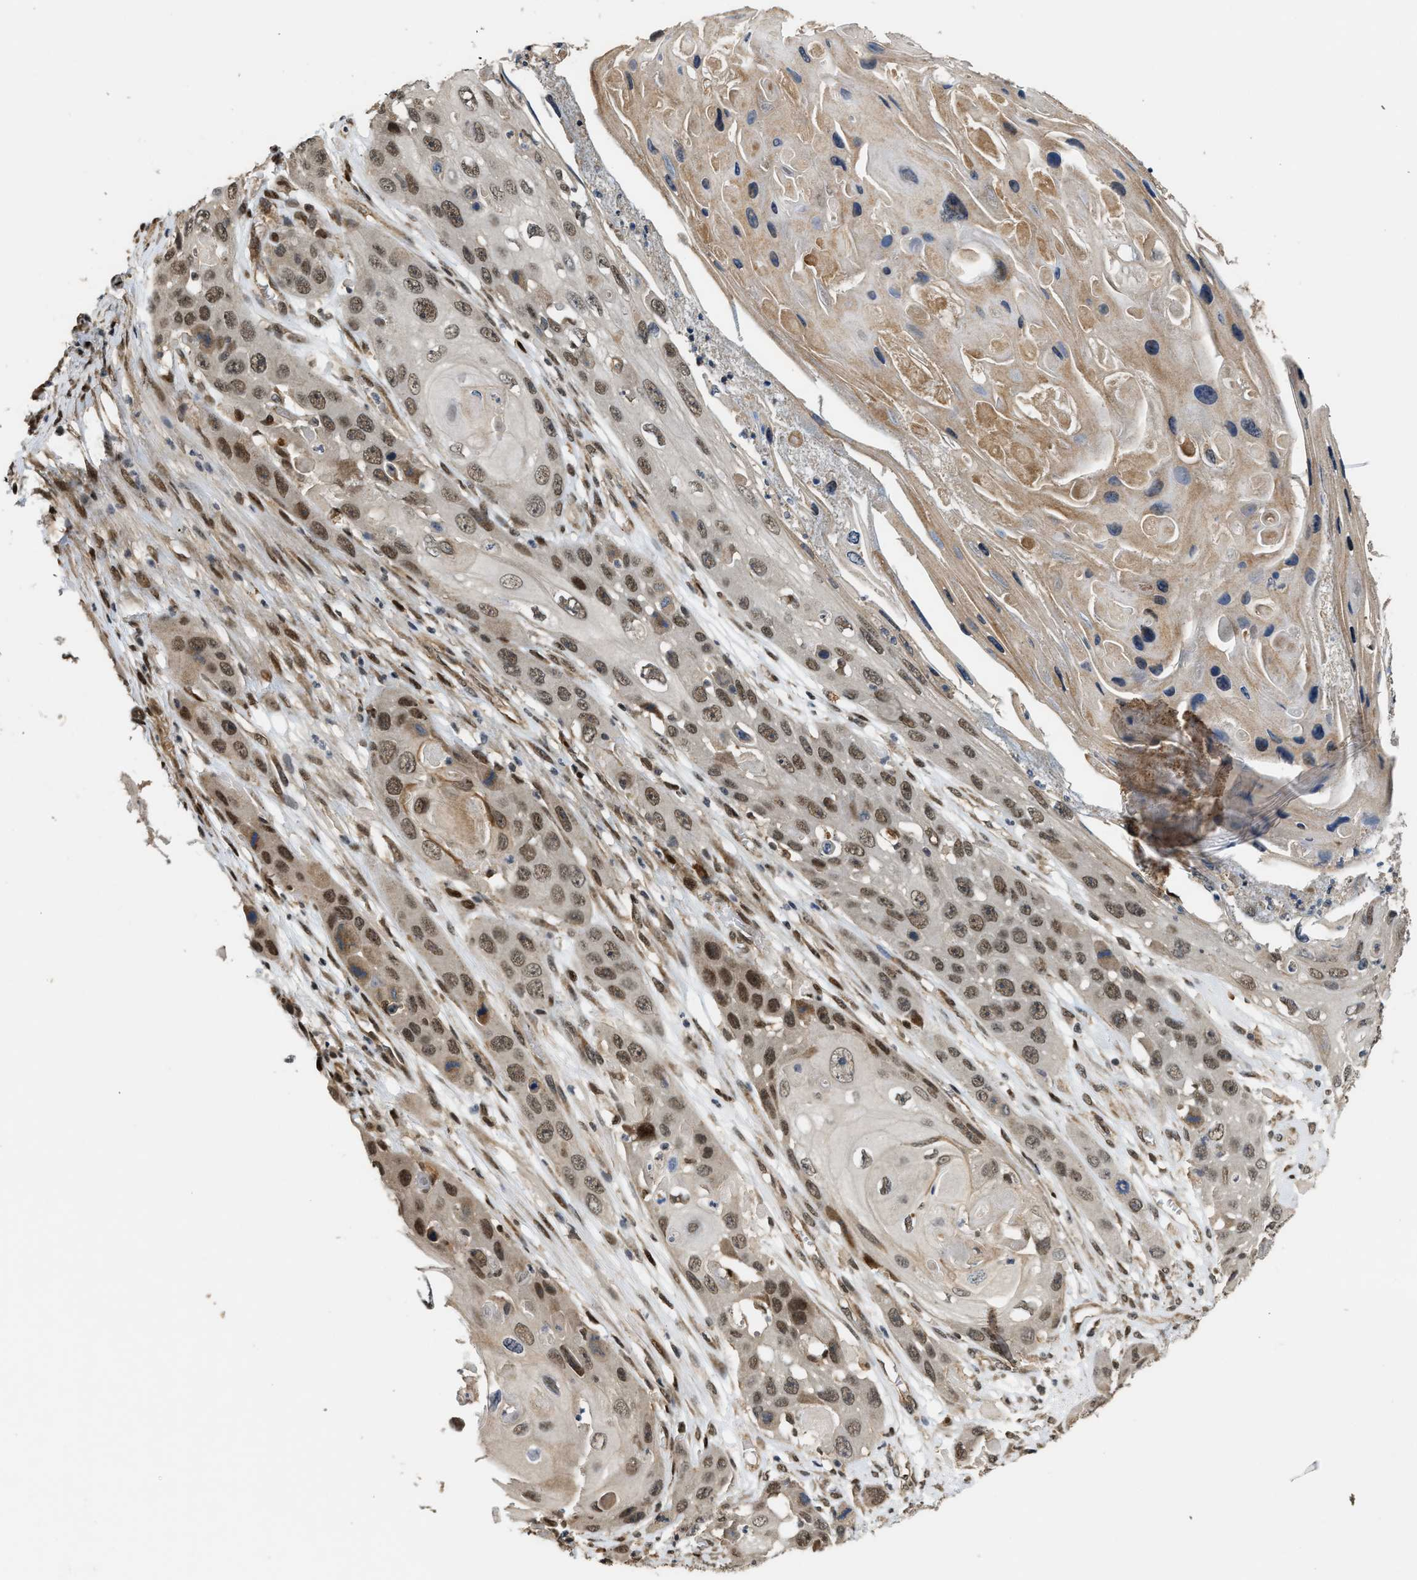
{"staining": {"intensity": "moderate", "quantity": ">75%", "location": "nuclear"}, "tissue": "skin cancer", "cell_type": "Tumor cells", "image_type": "cancer", "snomed": [{"axis": "morphology", "description": "Squamous cell carcinoma, NOS"}, {"axis": "topography", "description": "Skin"}], "caption": "Protein expression analysis of human skin cancer reveals moderate nuclear staining in approximately >75% of tumor cells.", "gene": "SERTAD2", "patient": {"sex": "male", "age": 55}}